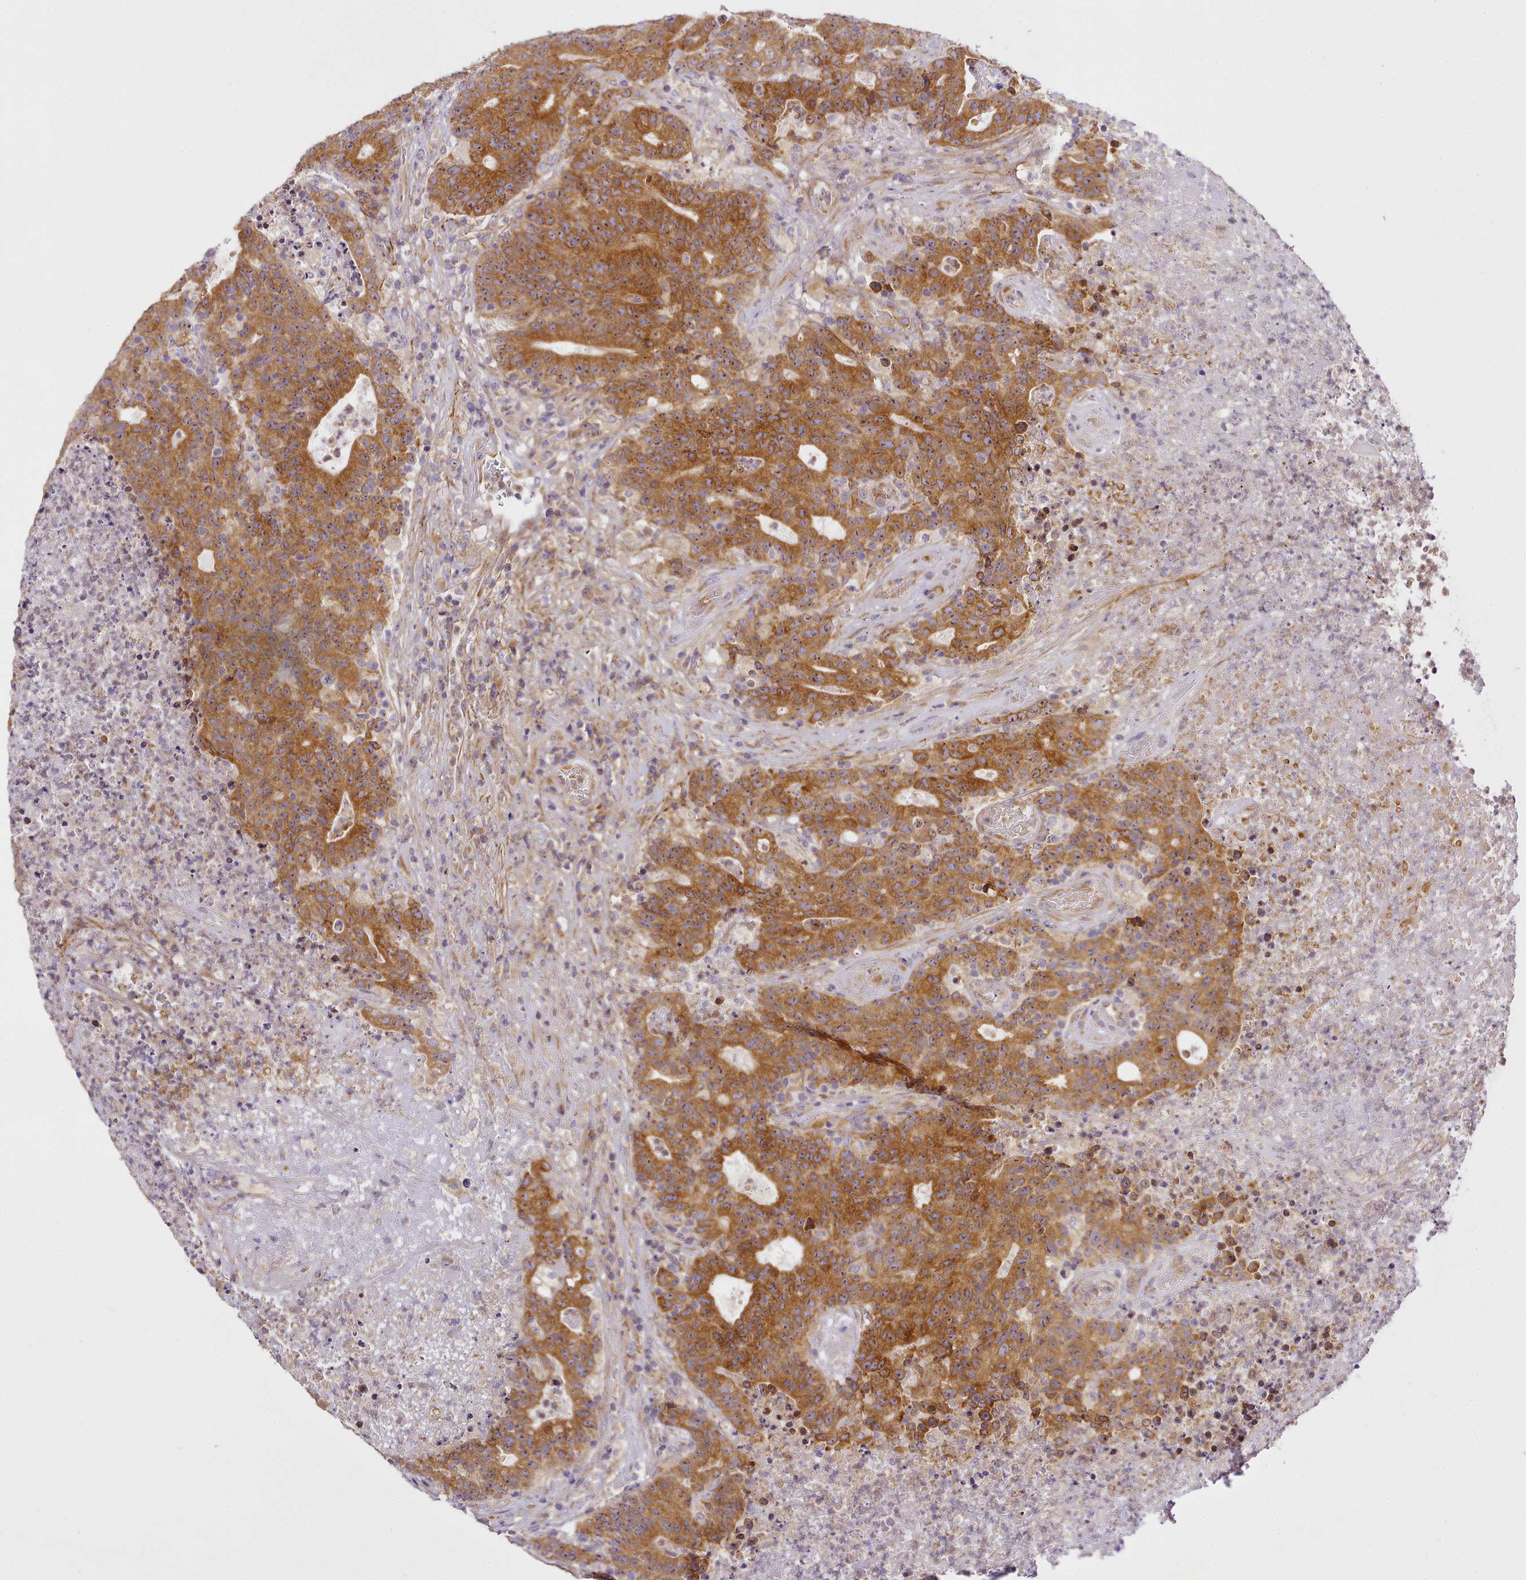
{"staining": {"intensity": "moderate", "quantity": ">75%", "location": "cytoplasmic/membranous"}, "tissue": "colorectal cancer", "cell_type": "Tumor cells", "image_type": "cancer", "snomed": [{"axis": "morphology", "description": "Adenocarcinoma, NOS"}, {"axis": "topography", "description": "Colon"}], "caption": "Tumor cells reveal moderate cytoplasmic/membranous expression in approximately >75% of cells in colorectal adenocarcinoma.", "gene": "NBPF1", "patient": {"sex": "female", "age": 75}}